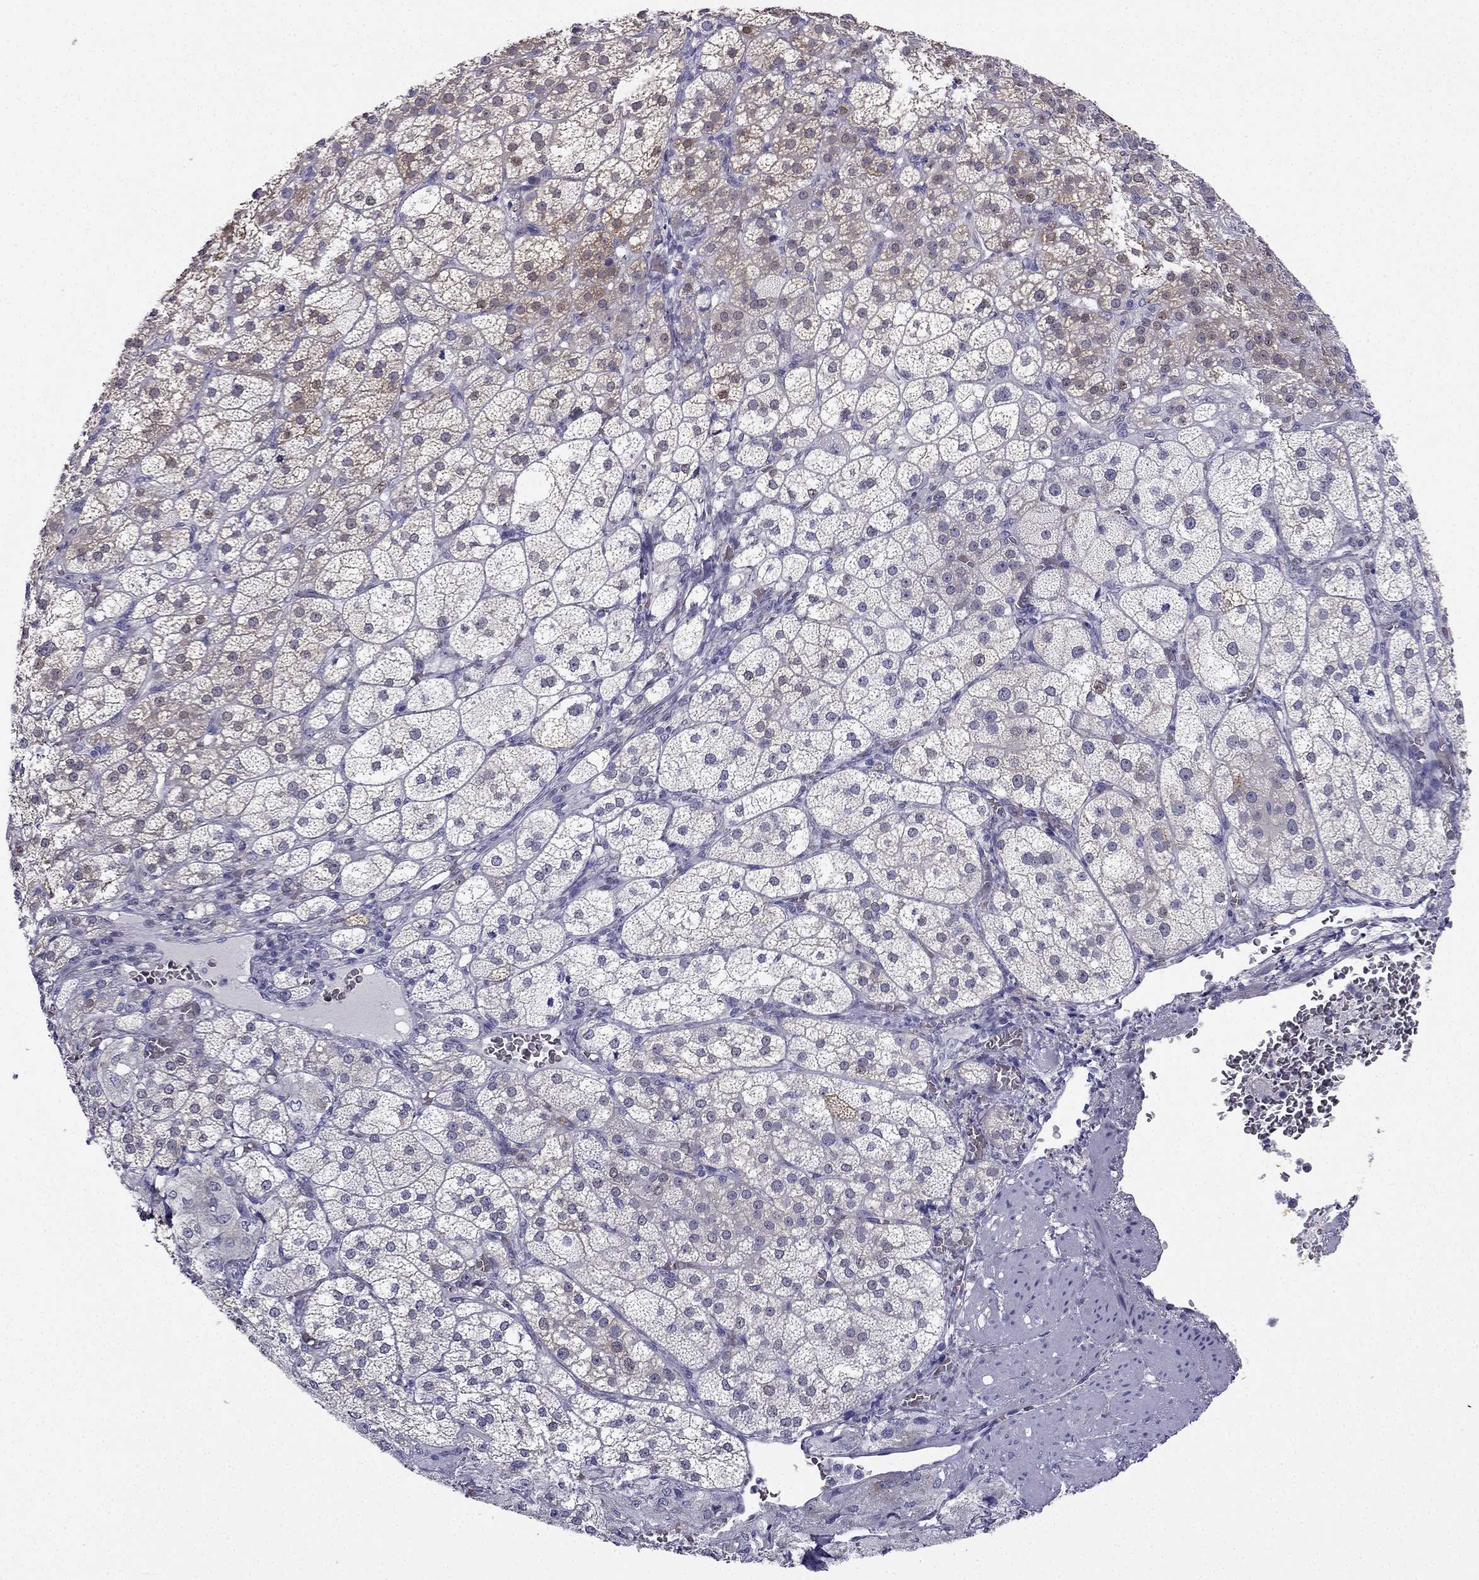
{"staining": {"intensity": "weak", "quantity": "<25%", "location": "cytoplasmic/membranous"}, "tissue": "adrenal gland", "cell_type": "Glandular cells", "image_type": "normal", "snomed": [{"axis": "morphology", "description": "Normal tissue, NOS"}, {"axis": "topography", "description": "Adrenal gland"}], "caption": "This is a image of immunohistochemistry (IHC) staining of unremarkable adrenal gland, which shows no positivity in glandular cells.", "gene": "RSPH14", "patient": {"sex": "female", "age": 60}}